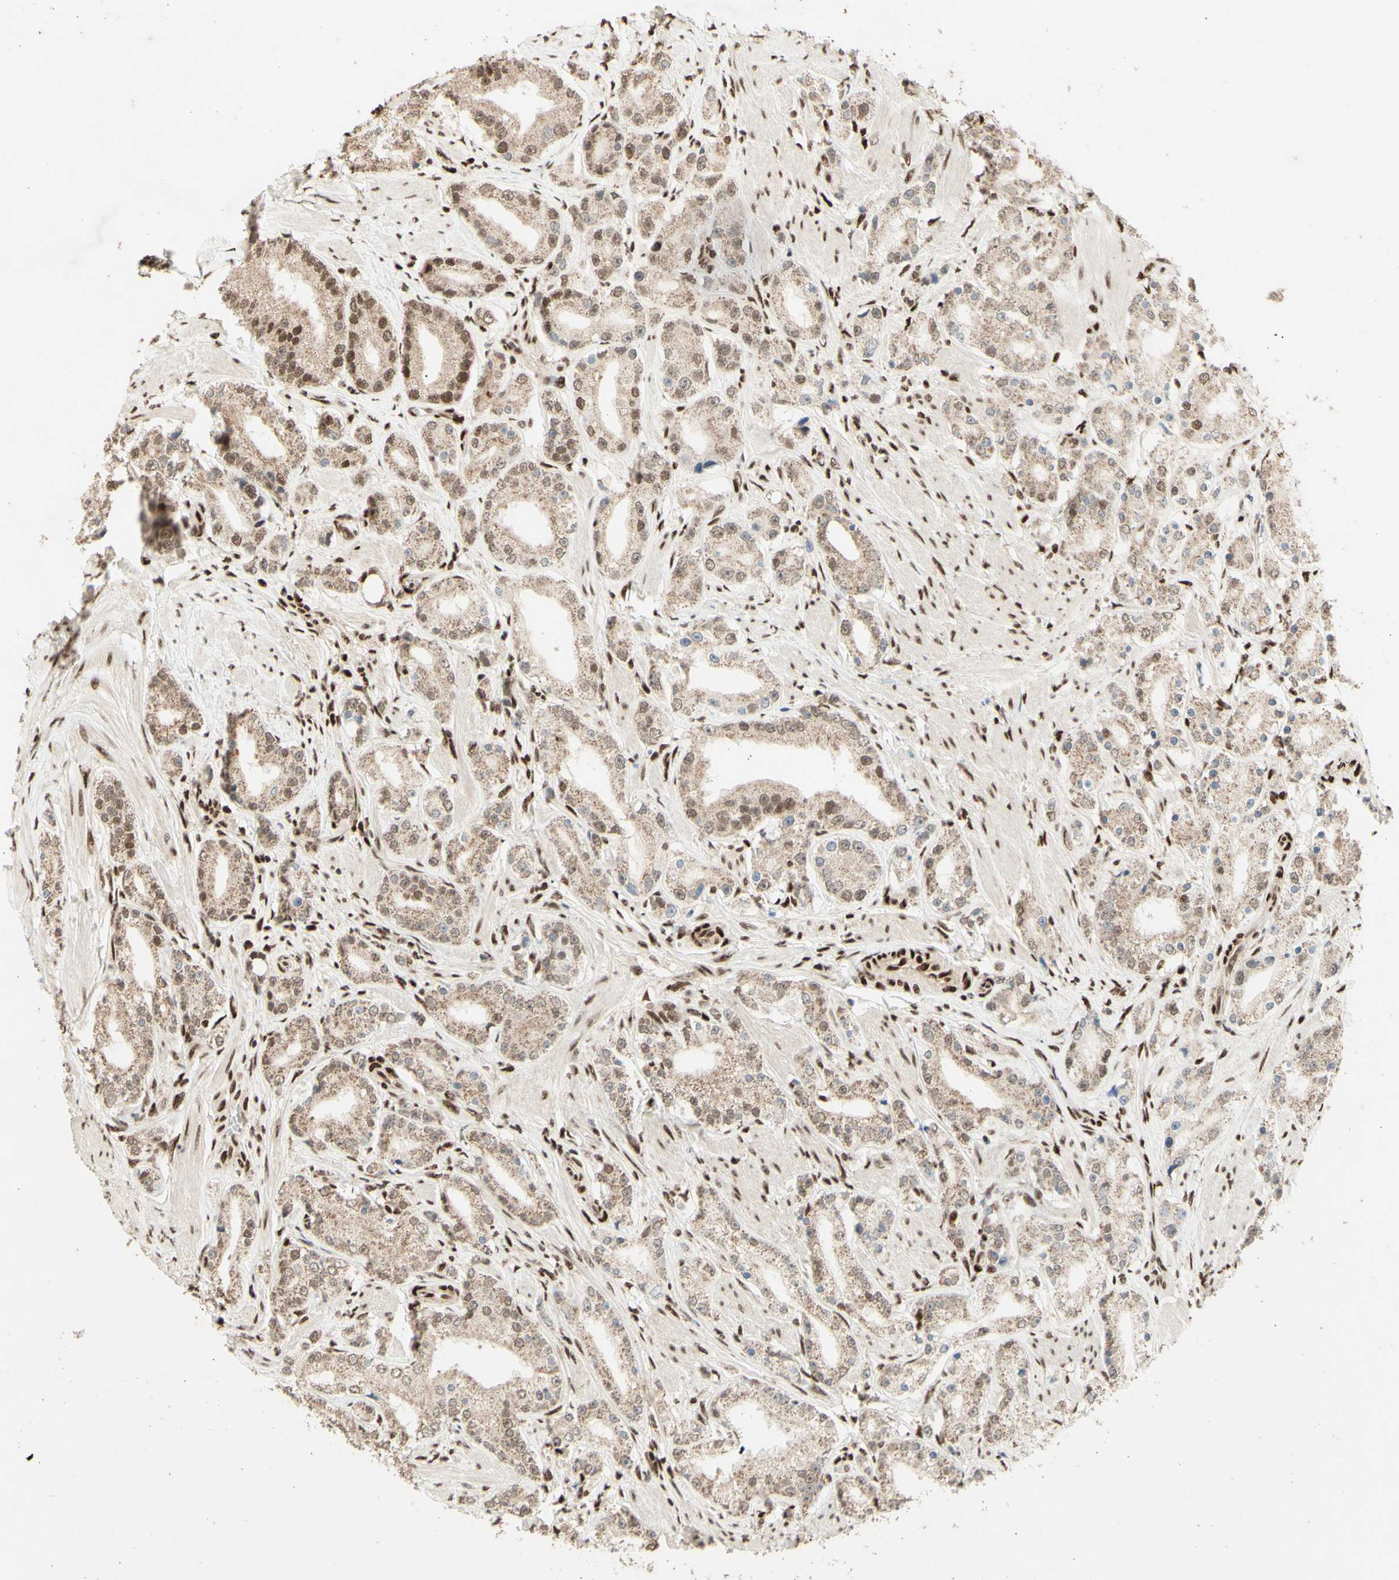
{"staining": {"intensity": "moderate", "quantity": "25%-75%", "location": "cytoplasmic/membranous,nuclear"}, "tissue": "prostate cancer", "cell_type": "Tumor cells", "image_type": "cancer", "snomed": [{"axis": "morphology", "description": "Adenocarcinoma, Low grade"}, {"axis": "topography", "description": "Prostate"}], "caption": "Immunohistochemical staining of human prostate adenocarcinoma (low-grade) displays medium levels of moderate cytoplasmic/membranous and nuclear positivity in about 25%-75% of tumor cells. (Brightfield microscopy of DAB IHC at high magnification).", "gene": "NR3C1", "patient": {"sex": "male", "age": 63}}